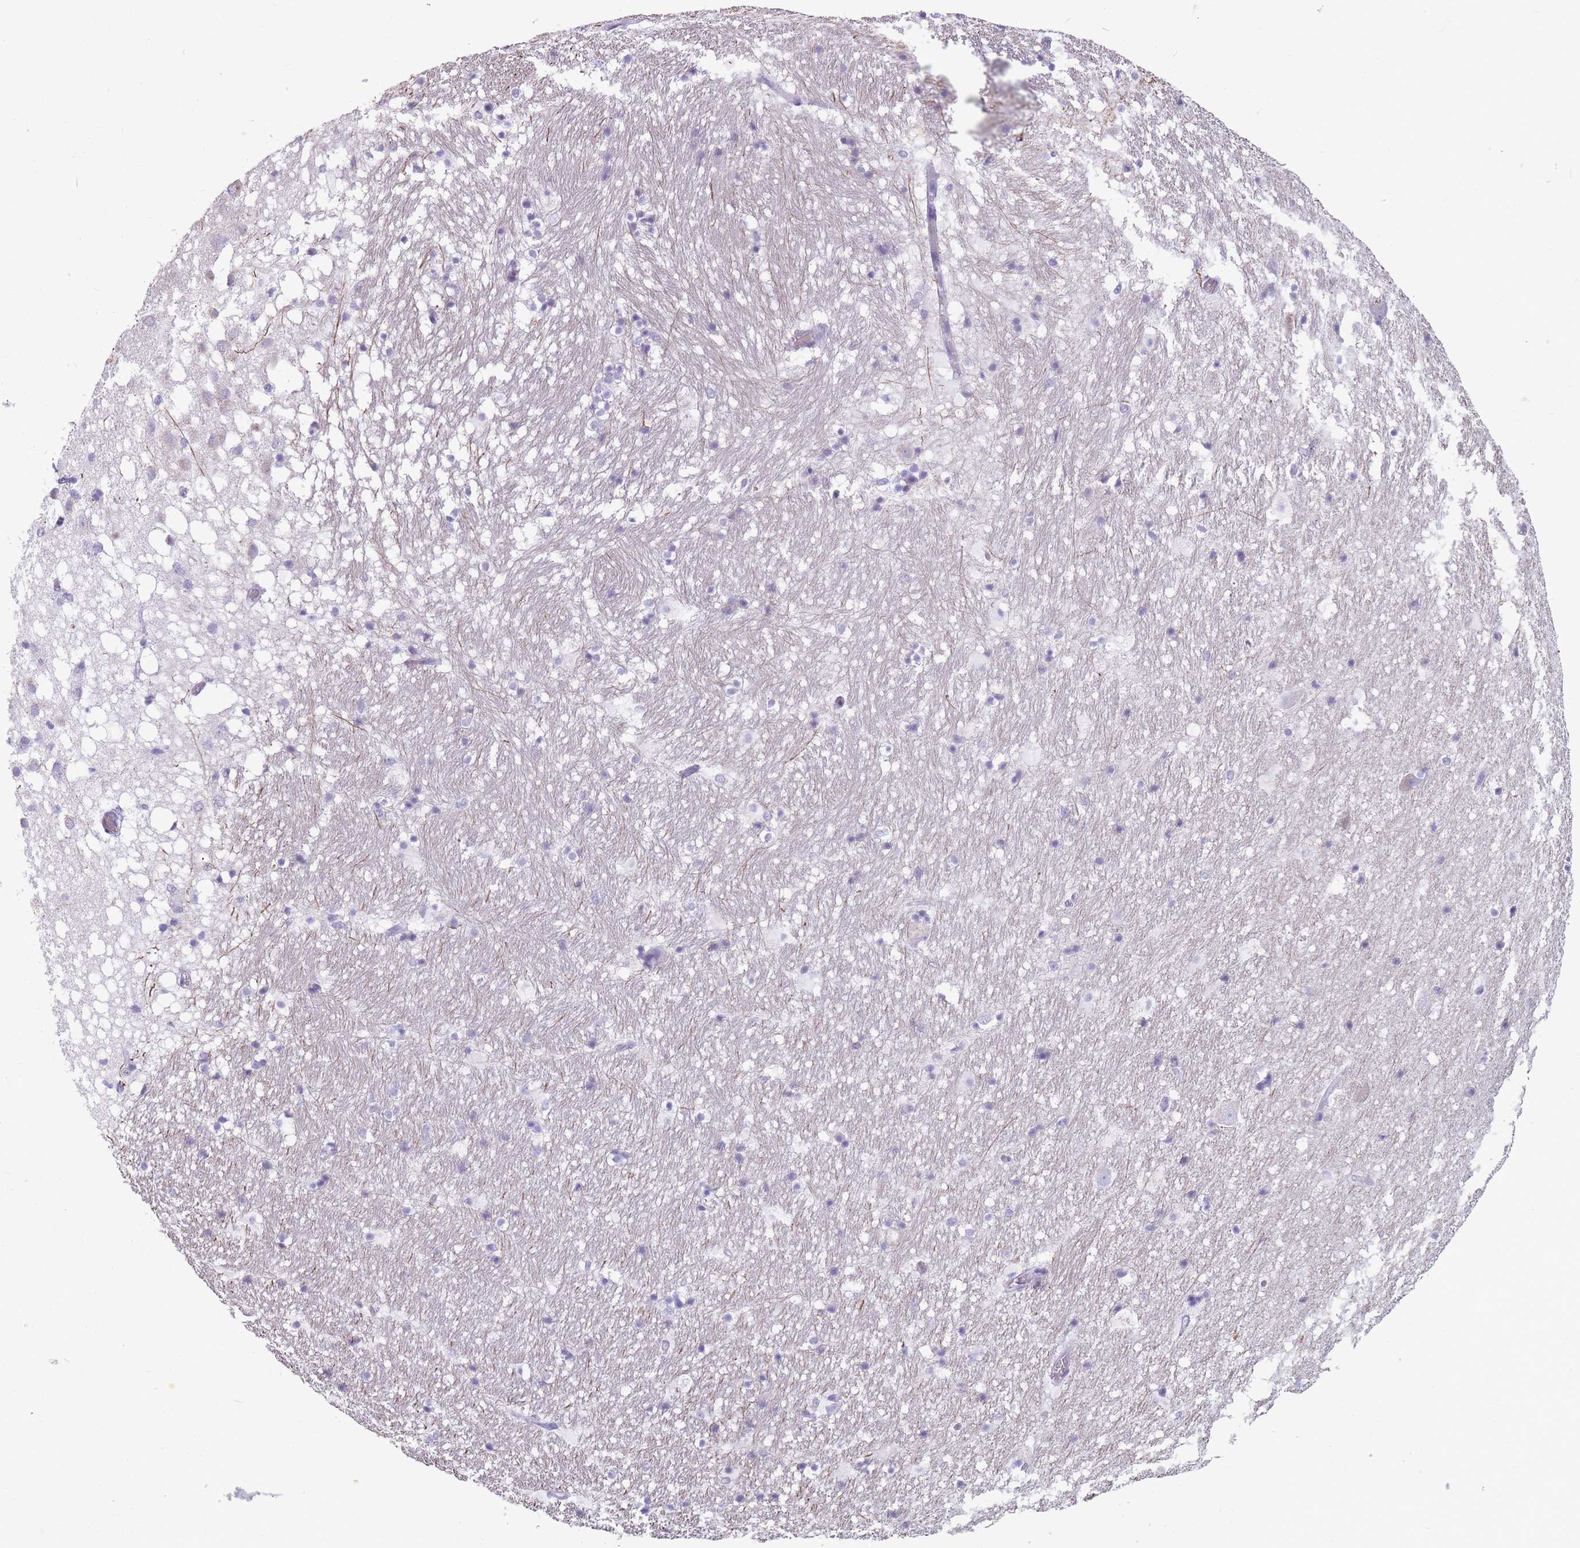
{"staining": {"intensity": "negative", "quantity": "none", "location": "none"}, "tissue": "hippocampus", "cell_type": "Glial cells", "image_type": "normal", "snomed": [{"axis": "morphology", "description": "Normal tissue, NOS"}, {"axis": "topography", "description": "Hippocampus"}], "caption": "IHC photomicrograph of unremarkable human hippocampus stained for a protein (brown), which demonstrates no staining in glial cells.", "gene": "CR1L", "patient": {"sex": "male", "age": 37}}